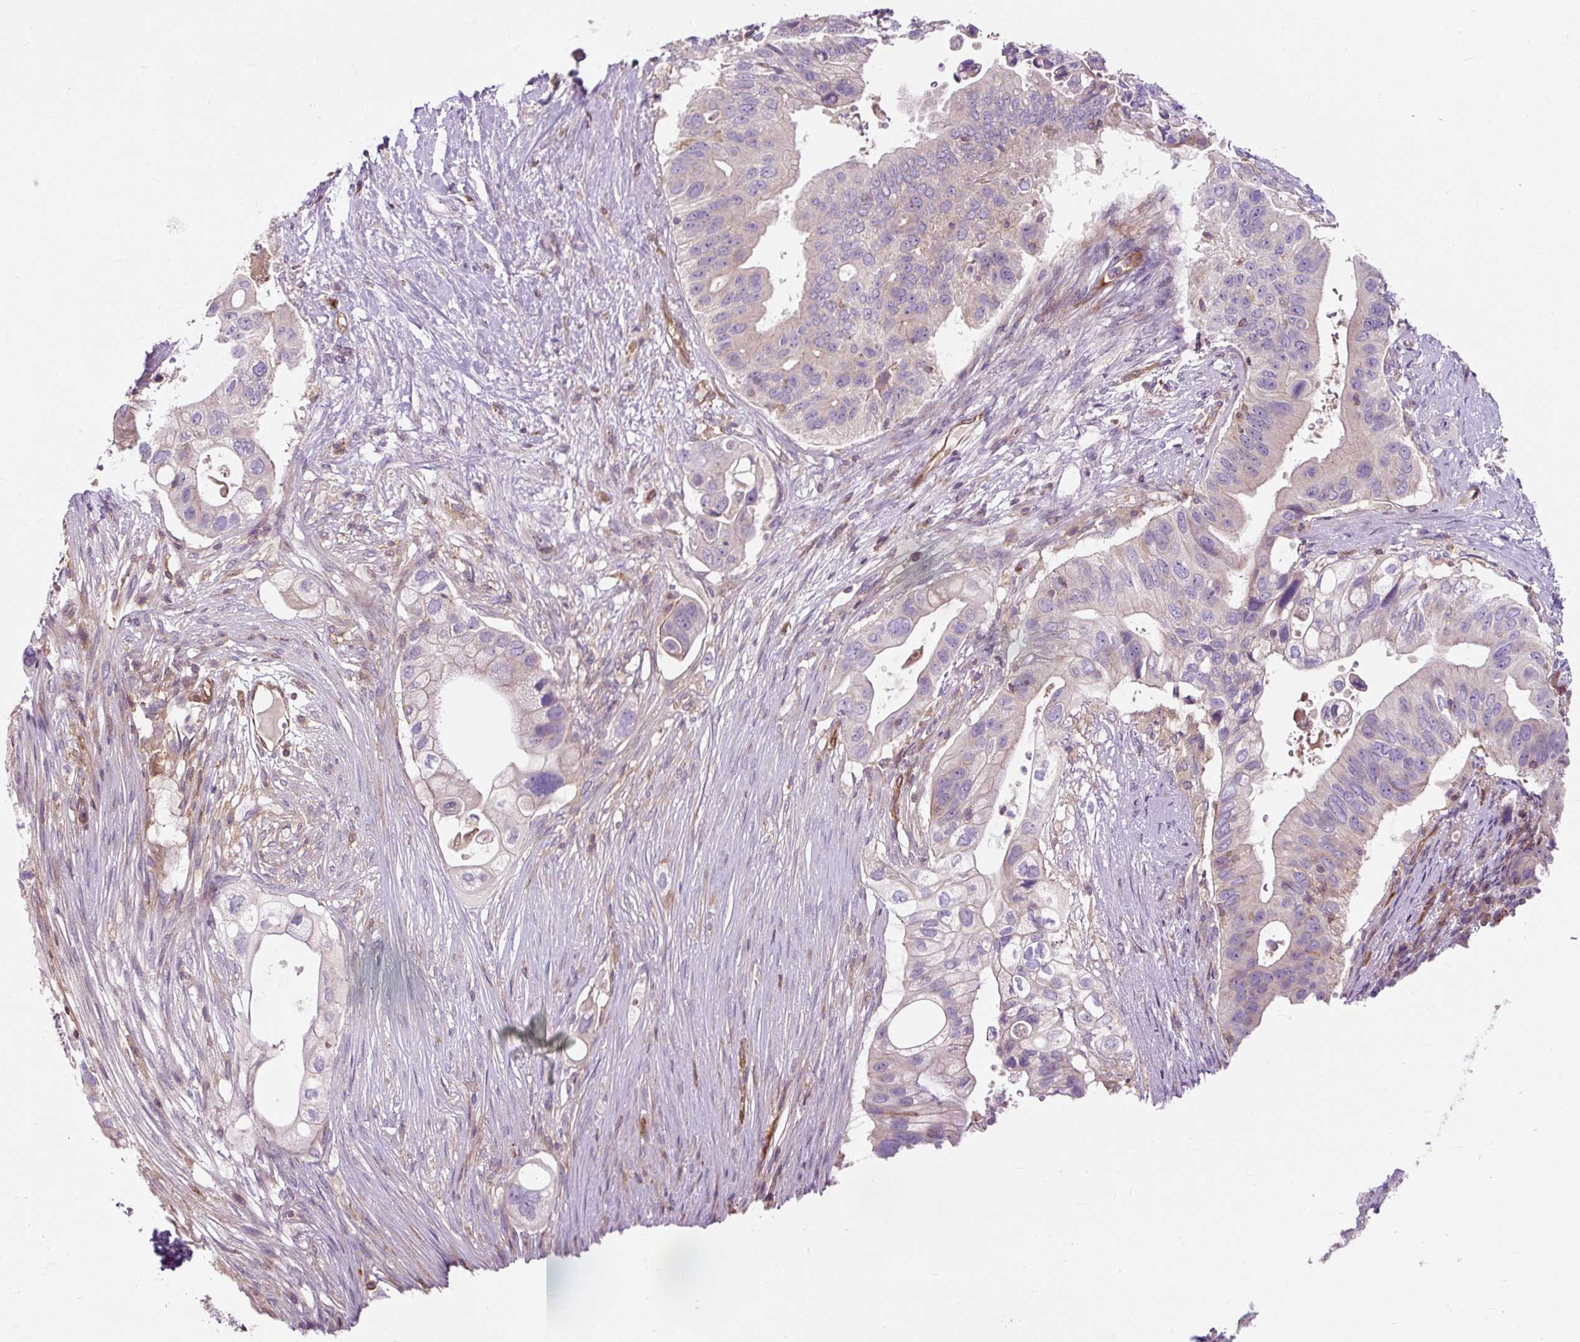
{"staining": {"intensity": "negative", "quantity": "none", "location": "none"}, "tissue": "pancreatic cancer", "cell_type": "Tumor cells", "image_type": "cancer", "snomed": [{"axis": "morphology", "description": "Adenocarcinoma, NOS"}, {"axis": "topography", "description": "Pancreas"}], "caption": "Tumor cells are negative for brown protein staining in pancreatic cancer.", "gene": "PCDHGB3", "patient": {"sex": "female", "age": 72}}